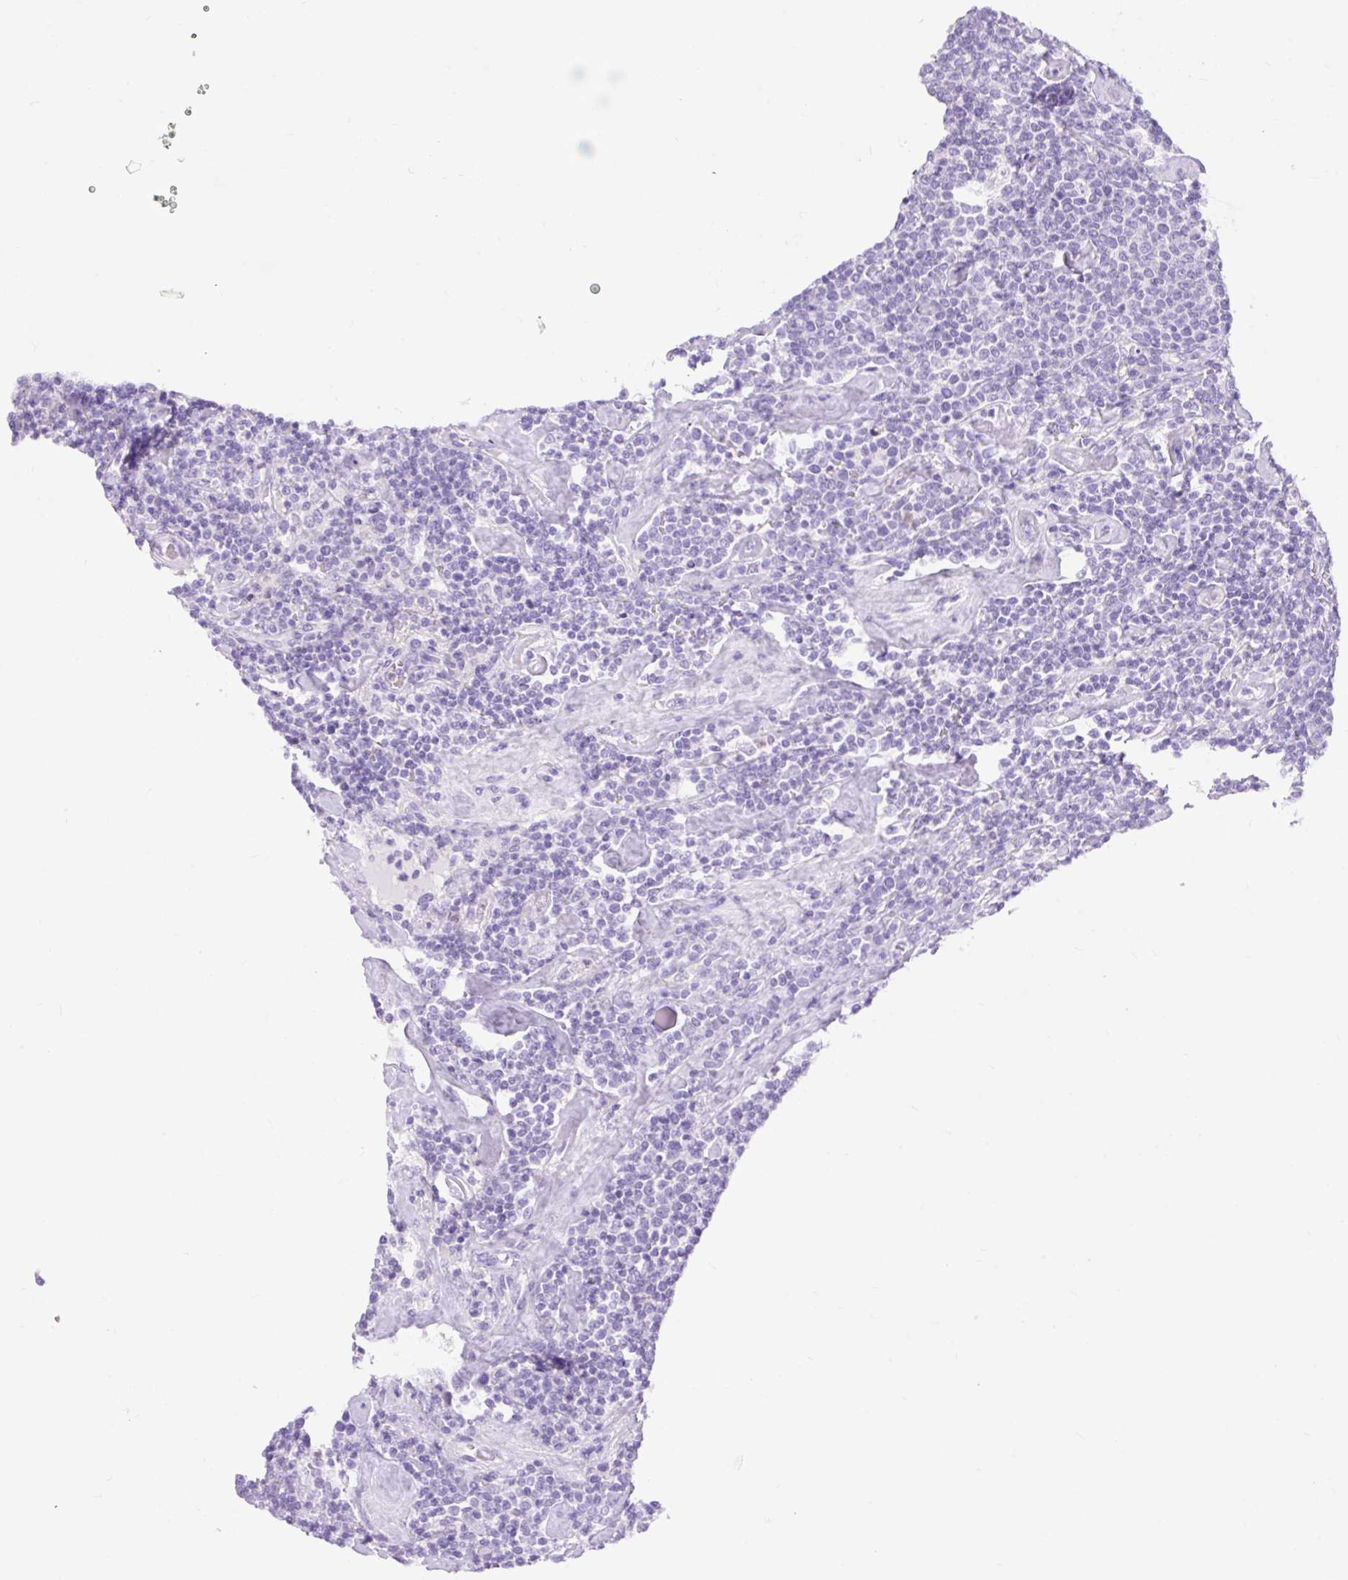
{"staining": {"intensity": "negative", "quantity": "none", "location": "none"}, "tissue": "lymphoma", "cell_type": "Tumor cells", "image_type": "cancer", "snomed": [{"axis": "morphology", "description": "Malignant lymphoma, non-Hodgkin's type, High grade"}, {"axis": "topography", "description": "Lymph node"}], "caption": "This is a micrograph of IHC staining of lymphoma, which shows no expression in tumor cells.", "gene": "SLC25A40", "patient": {"sex": "male", "age": 61}}